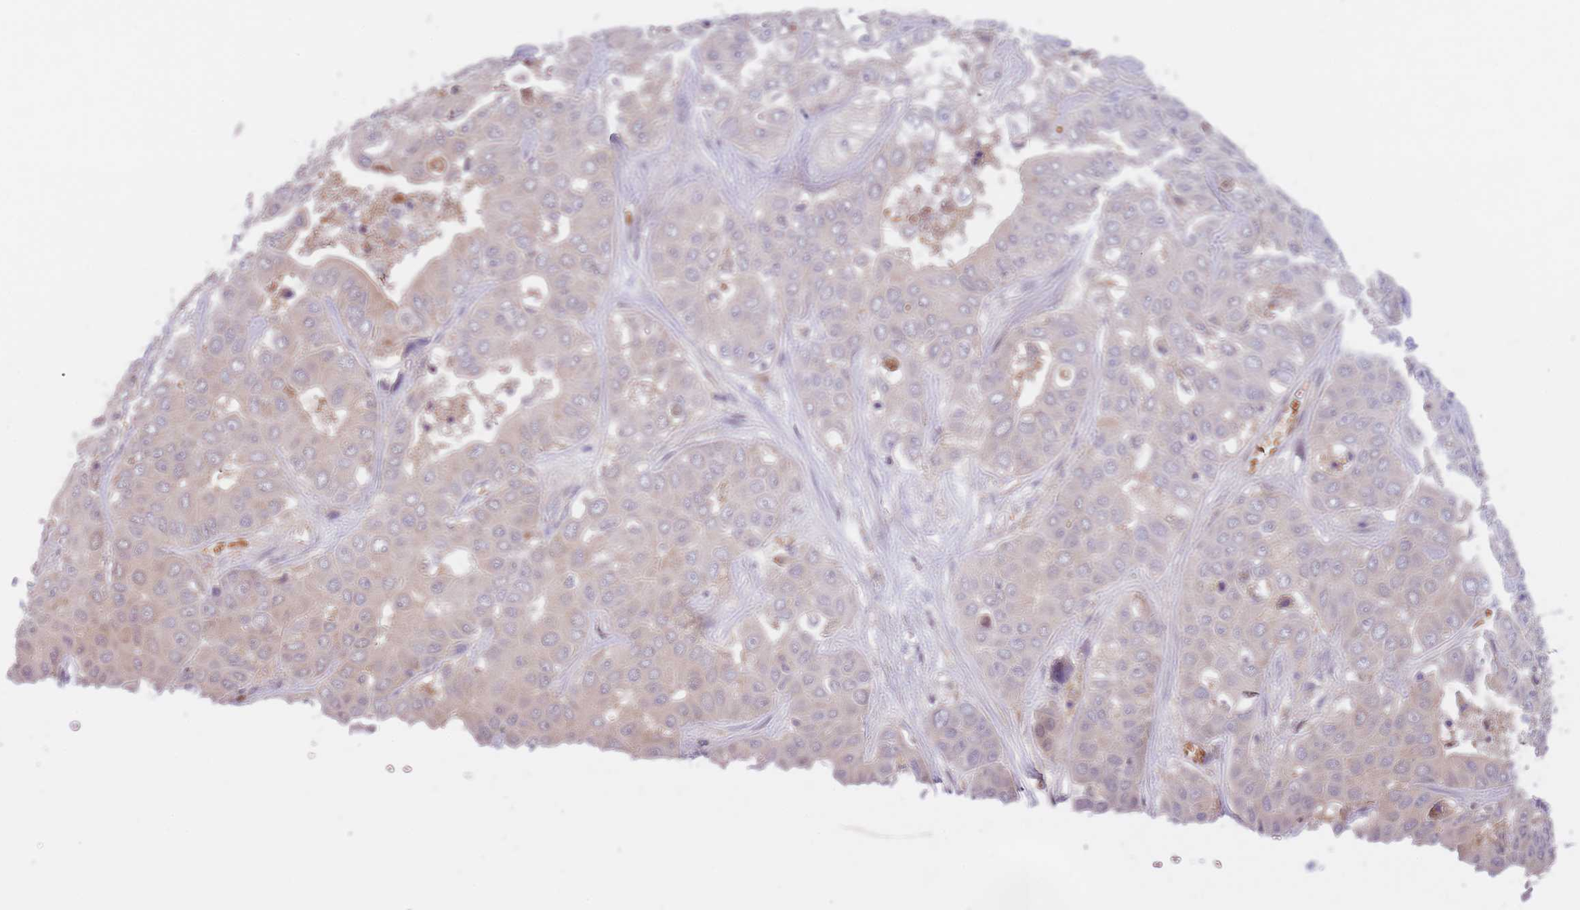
{"staining": {"intensity": "negative", "quantity": "none", "location": "none"}, "tissue": "liver cancer", "cell_type": "Tumor cells", "image_type": "cancer", "snomed": [{"axis": "morphology", "description": "Cholangiocarcinoma"}, {"axis": "topography", "description": "Liver"}], "caption": "The histopathology image demonstrates no significant positivity in tumor cells of liver cancer (cholangiocarcinoma). The staining was performed using DAB to visualize the protein expression in brown, while the nuclei were stained in blue with hematoxylin (Magnification: 20x).", "gene": "FUT5", "patient": {"sex": "female", "age": 52}}